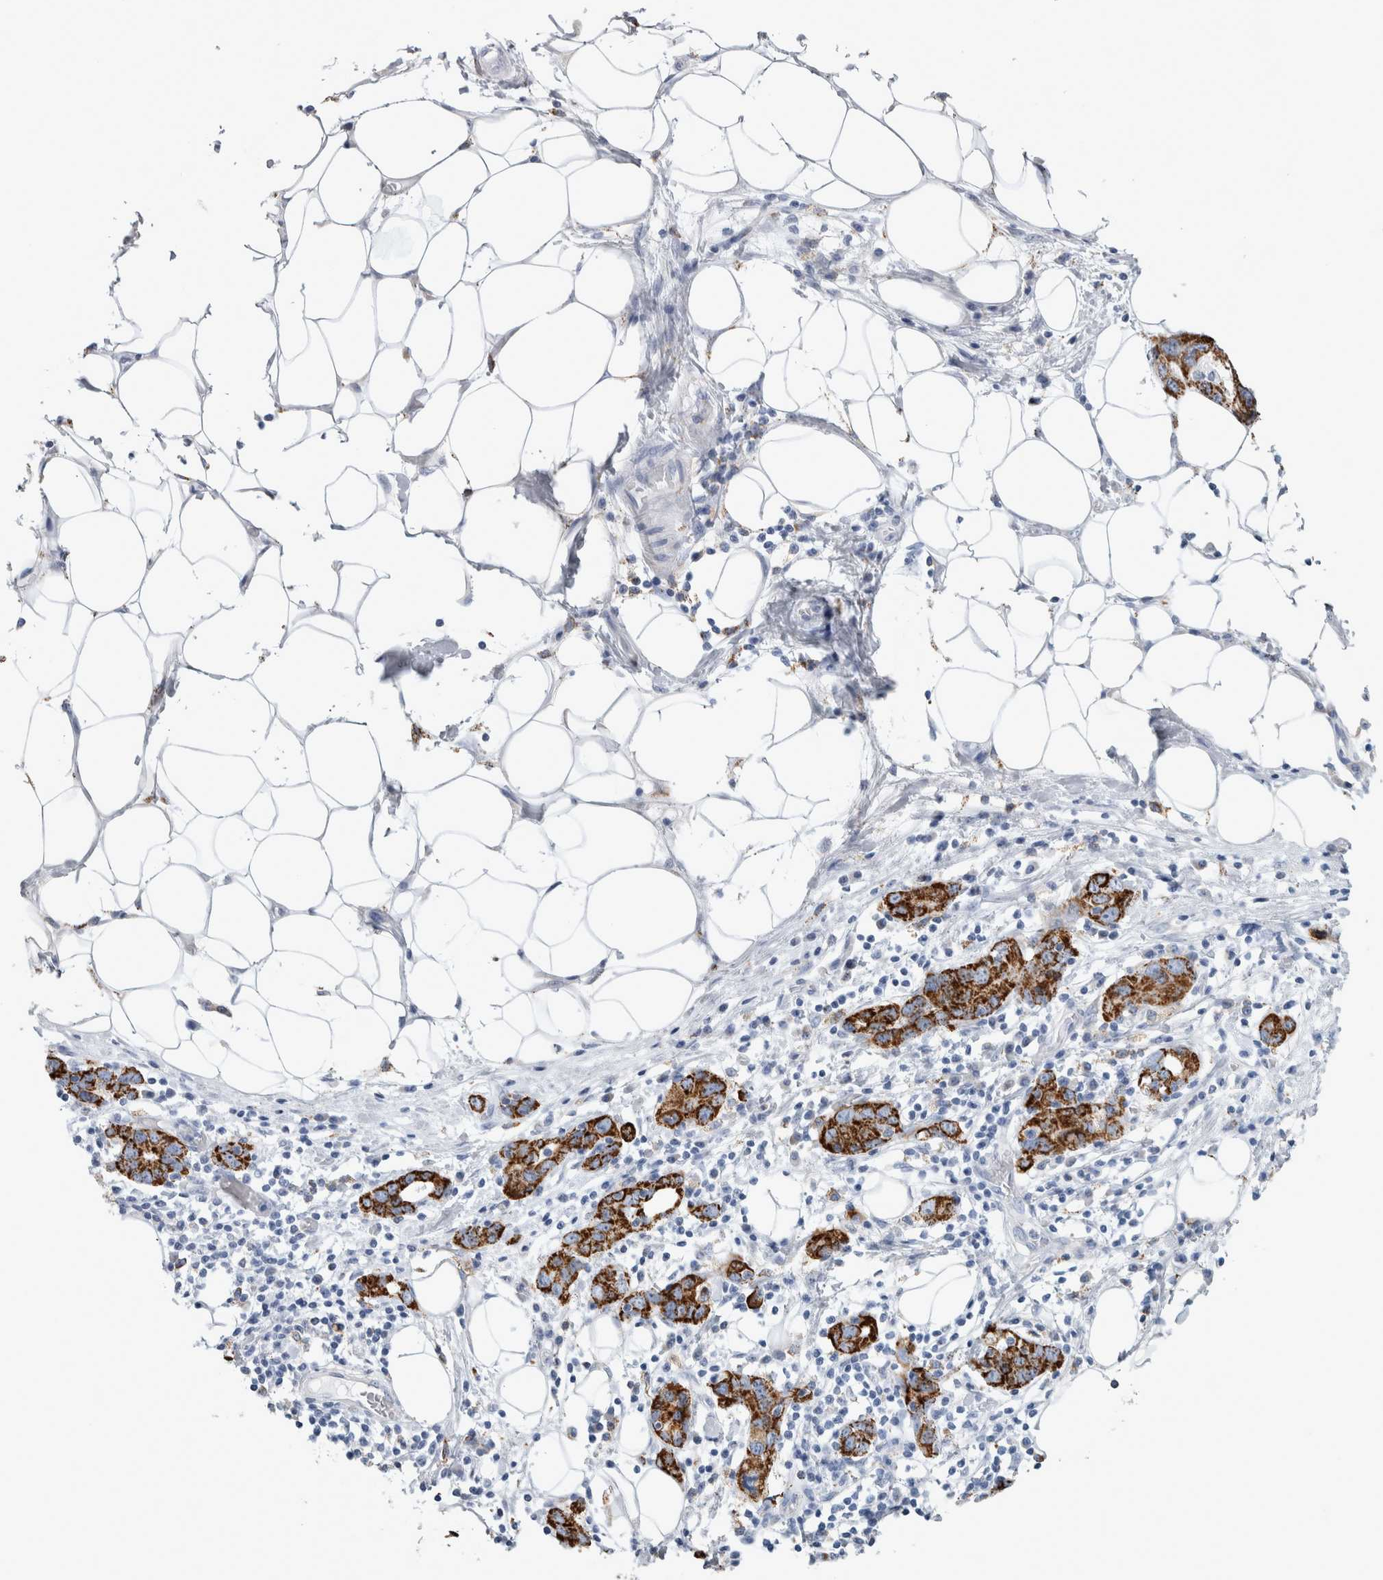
{"staining": {"intensity": "strong", "quantity": ">75%", "location": "cytoplasmic/membranous"}, "tissue": "stomach cancer", "cell_type": "Tumor cells", "image_type": "cancer", "snomed": [{"axis": "morphology", "description": "Adenocarcinoma, NOS"}, {"axis": "topography", "description": "Stomach, lower"}], "caption": "A histopathology image of human stomach cancer (adenocarcinoma) stained for a protein exhibits strong cytoplasmic/membranous brown staining in tumor cells.", "gene": "GATM", "patient": {"sex": "female", "age": 93}}